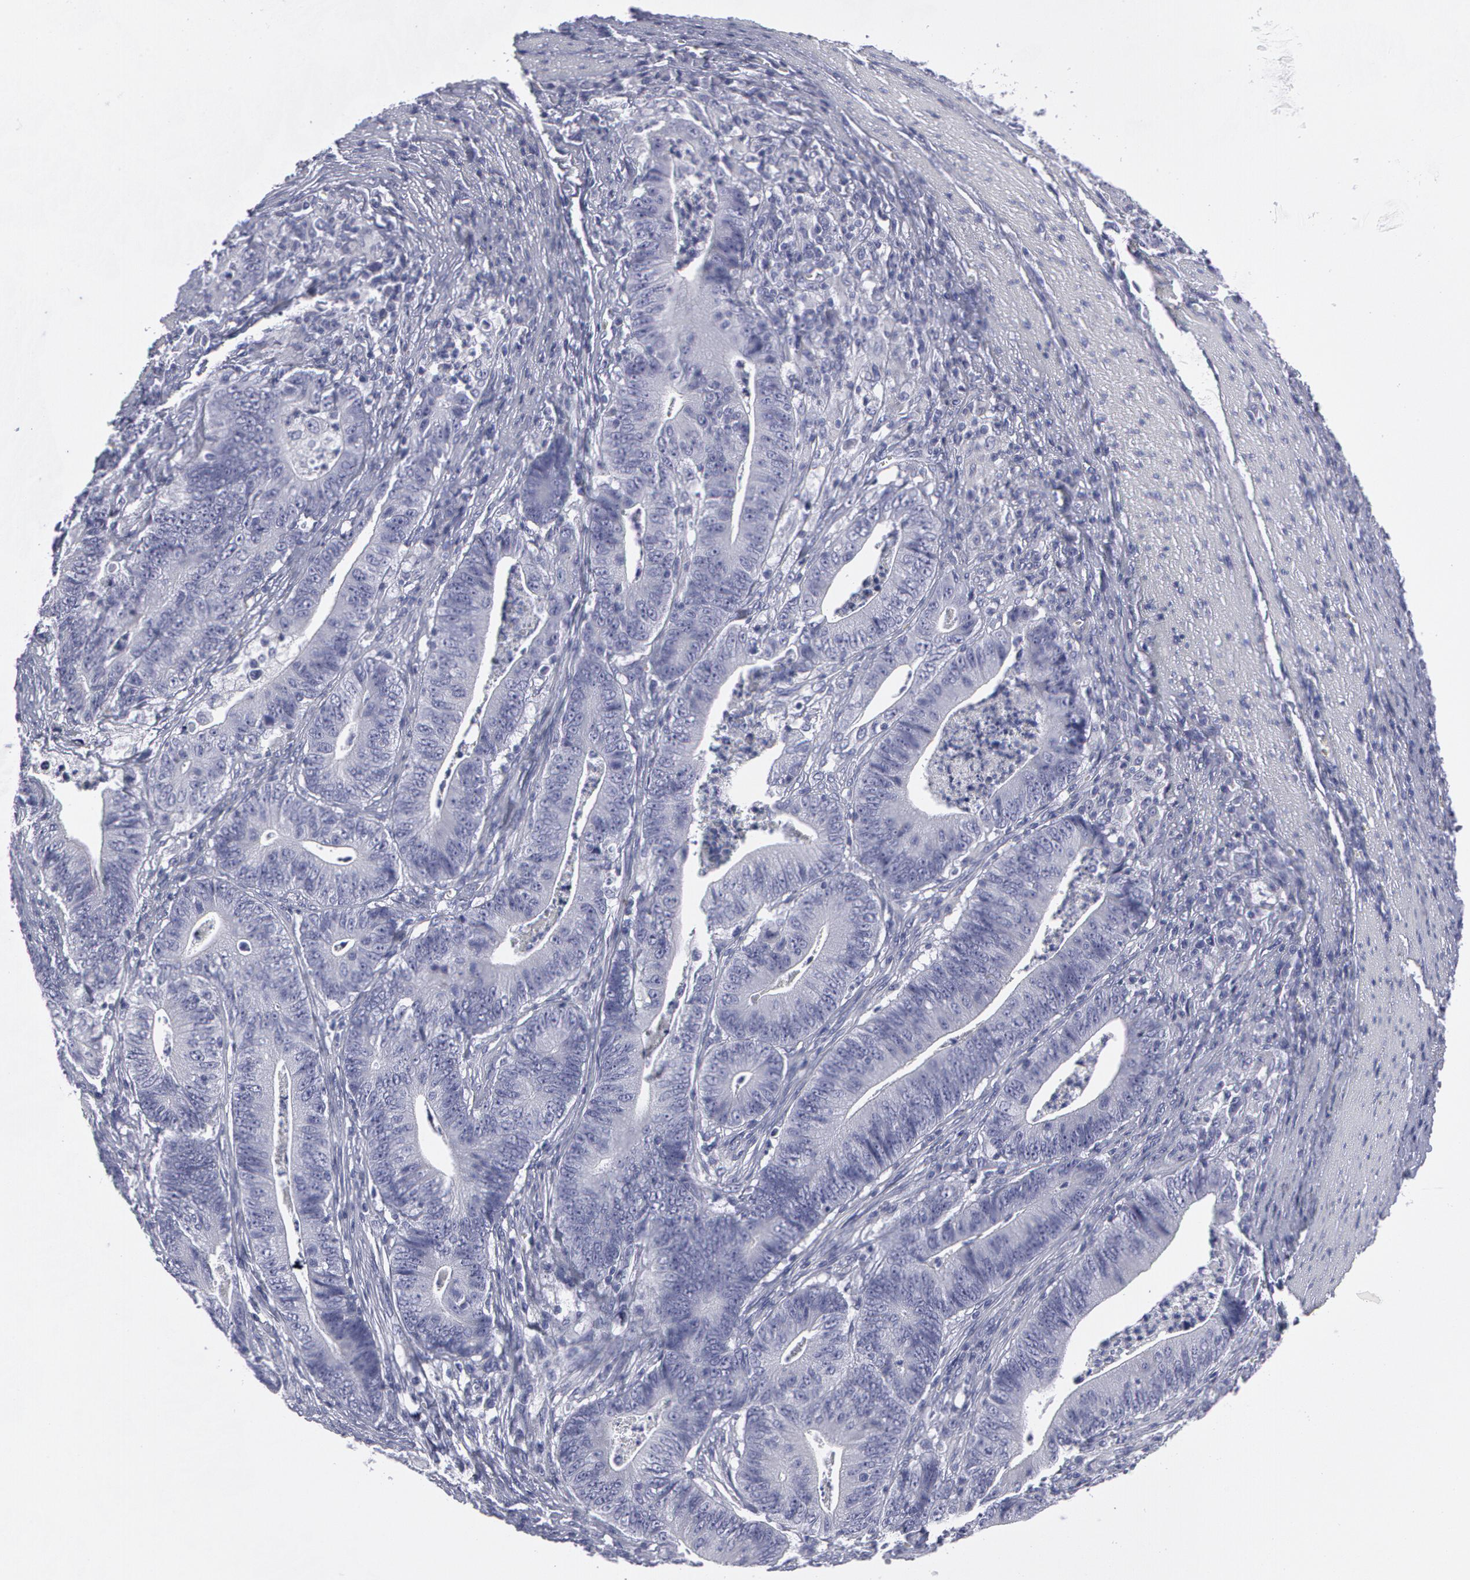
{"staining": {"intensity": "negative", "quantity": "none", "location": "none"}, "tissue": "stomach cancer", "cell_type": "Tumor cells", "image_type": "cancer", "snomed": [{"axis": "morphology", "description": "Adenocarcinoma, NOS"}, {"axis": "topography", "description": "Stomach, lower"}], "caption": "Tumor cells are negative for brown protein staining in adenocarcinoma (stomach).", "gene": "SMC1B", "patient": {"sex": "female", "age": 86}}